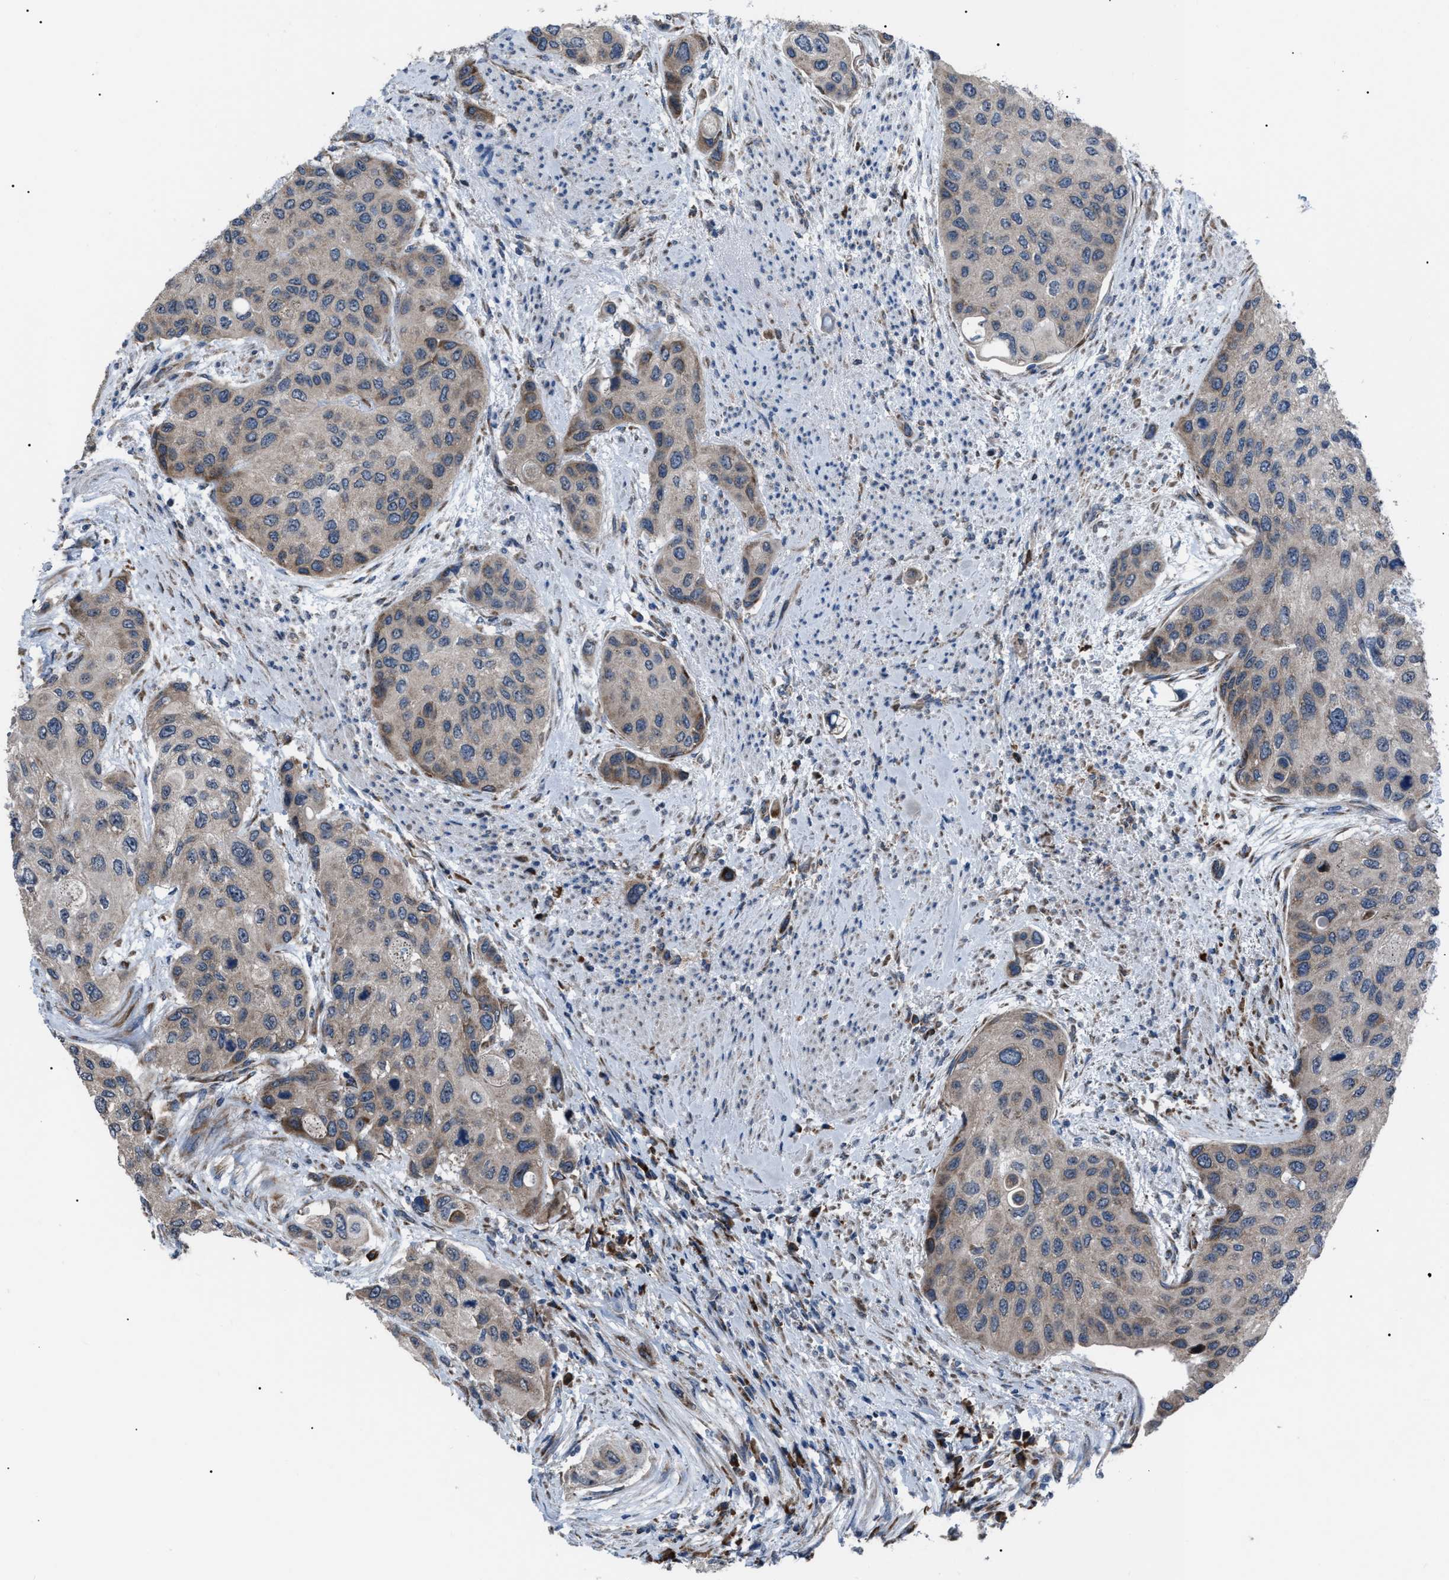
{"staining": {"intensity": "weak", "quantity": ">75%", "location": "cytoplasmic/membranous"}, "tissue": "urothelial cancer", "cell_type": "Tumor cells", "image_type": "cancer", "snomed": [{"axis": "morphology", "description": "Urothelial carcinoma, High grade"}, {"axis": "topography", "description": "Urinary bladder"}], "caption": "Immunohistochemistry (DAB) staining of human urothelial cancer displays weak cytoplasmic/membranous protein staining in about >75% of tumor cells.", "gene": "AGO2", "patient": {"sex": "female", "age": 56}}